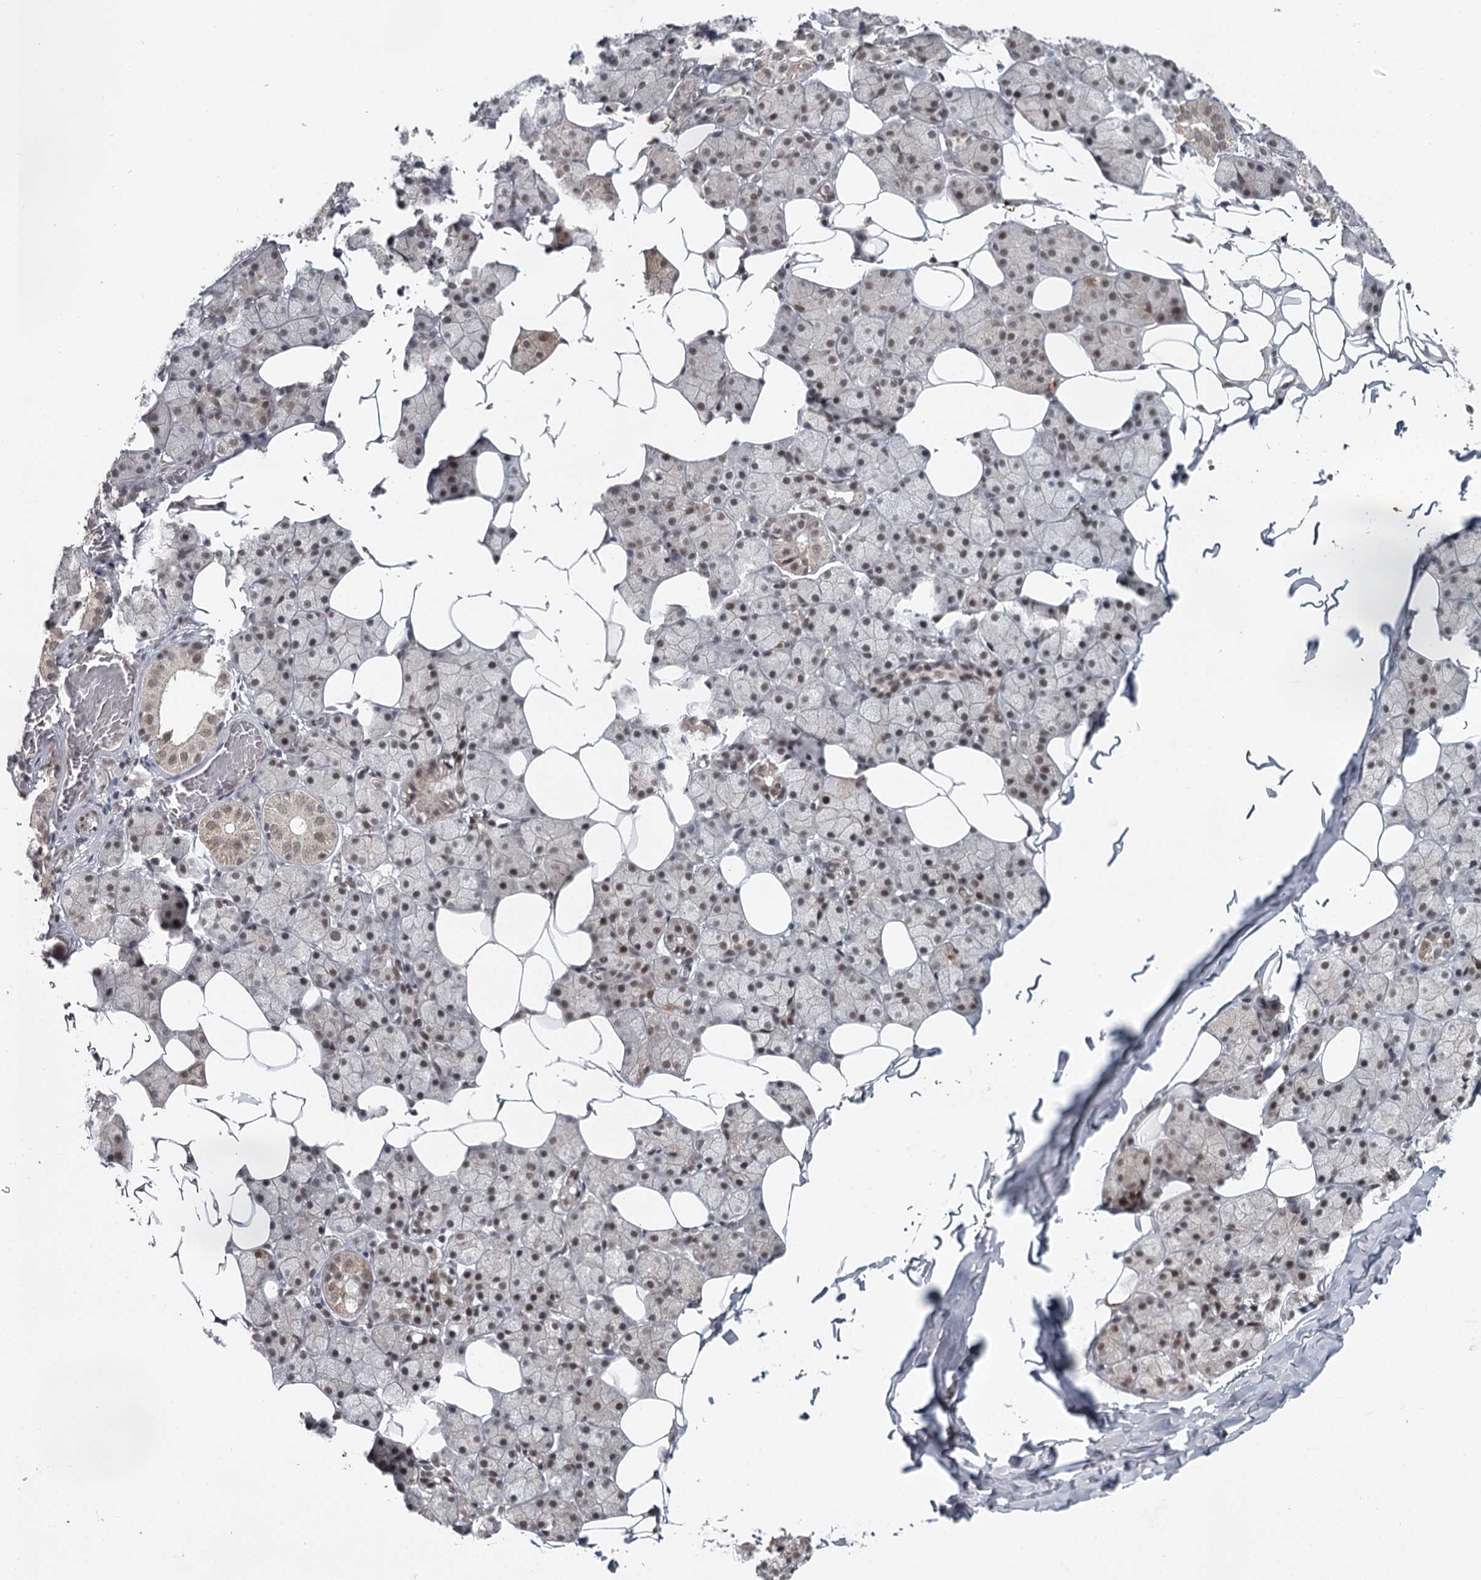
{"staining": {"intensity": "moderate", "quantity": "25%-75%", "location": "nuclear"}, "tissue": "salivary gland", "cell_type": "Glandular cells", "image_type": "normal", "snomed": [{"axis": "morphology", "description": "Normal tissue, NOS"}, {"axis": "topography", "description": "Salivary gland"}], "caption": "A brown stain shows moderate nuclear expression of a protein in glandular cells of normal human salivary gland. Ihc stains the protein of interest in brown and the nuclei are stained blue.", "gene": "FAM13C", "patient": {"sex": "female", "age": 33}}